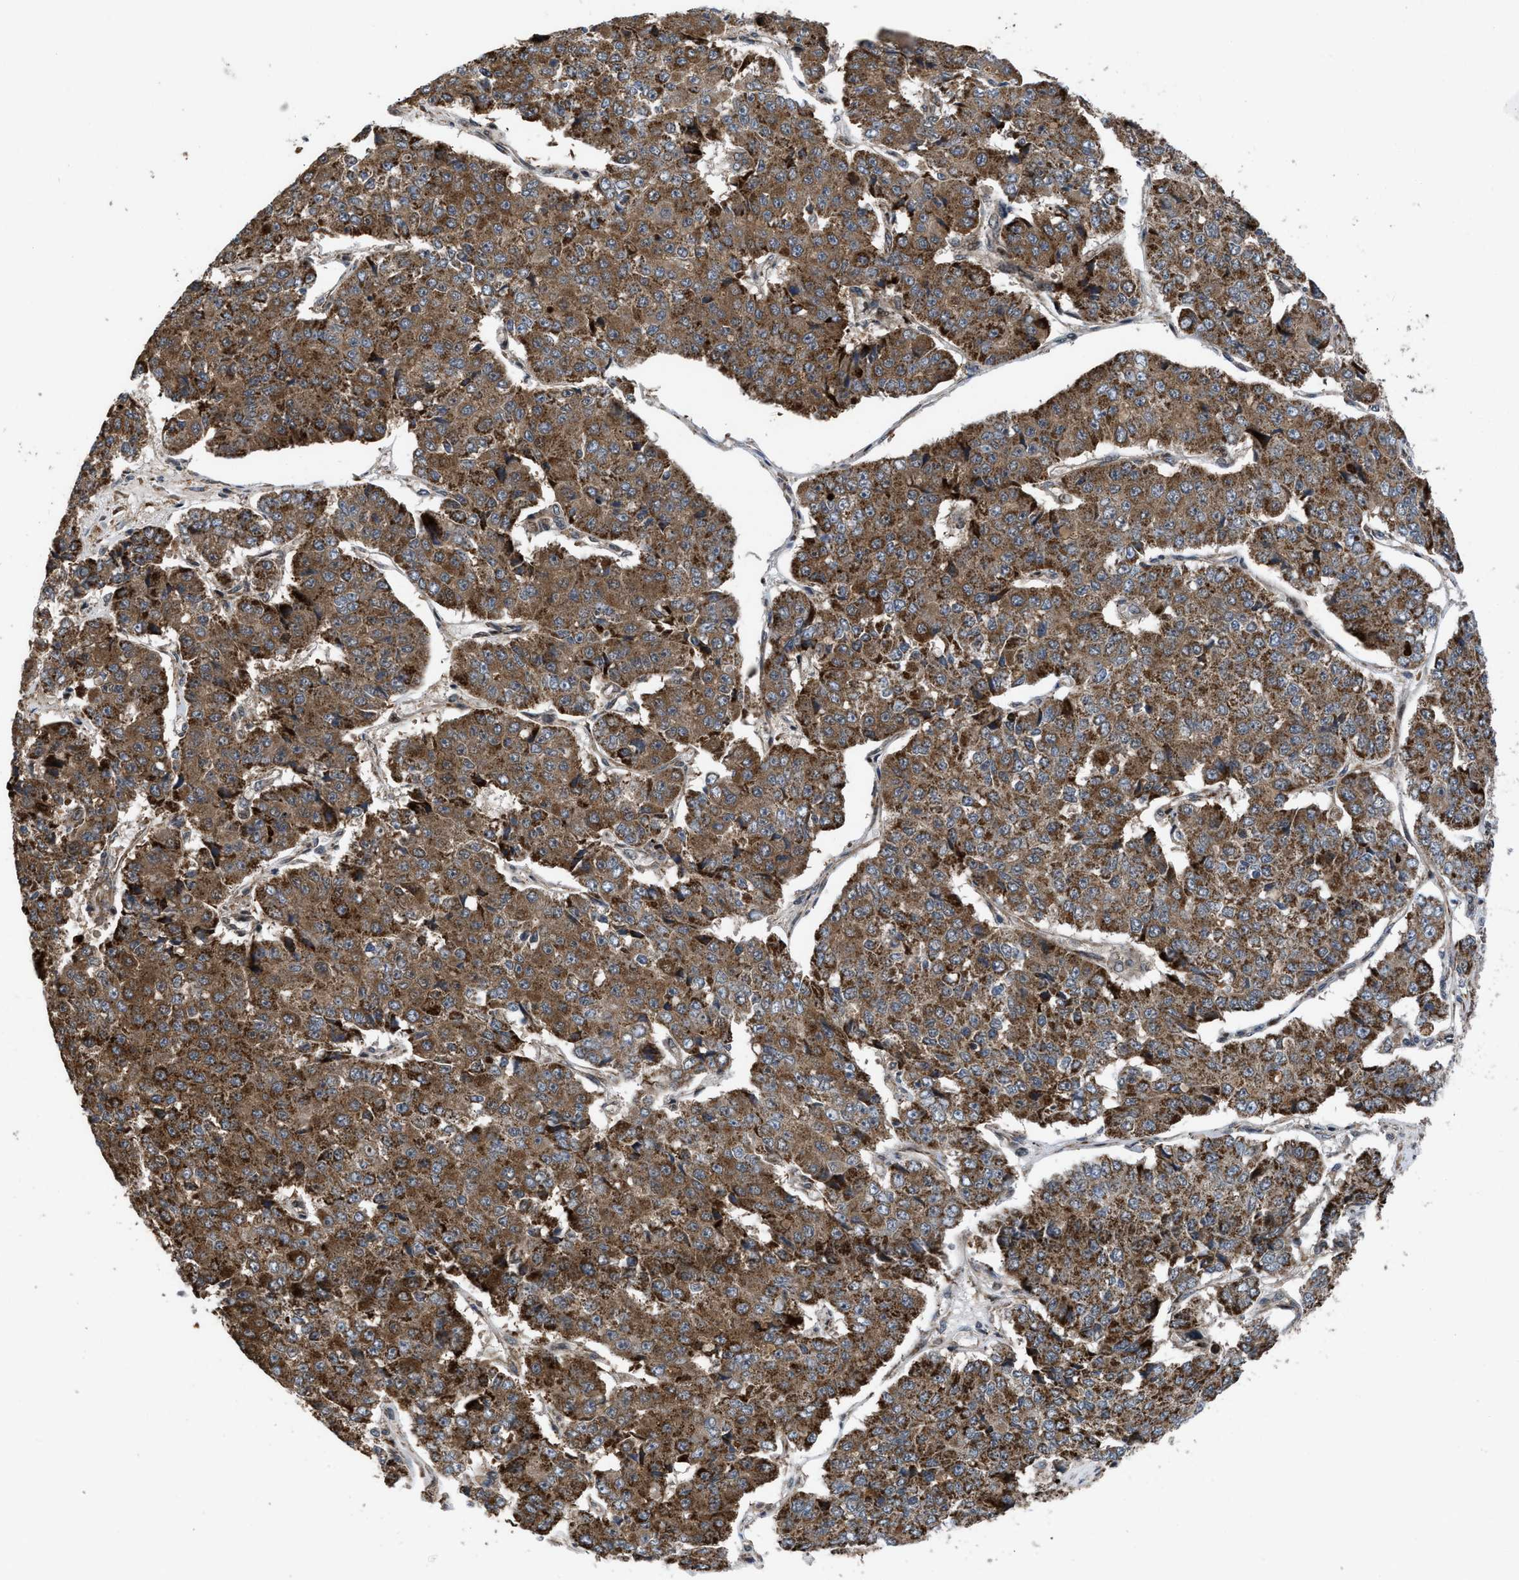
{"staining": {"intensity": "strong", "quantity": ">75%", "location": "cytoplasmic/membranous"}, "tissue": "pancreatic cancer", "cell_type": "Tumor cells", "image_type": "cancer", "snomed": [{"axis": "morphology", "description": "Adenocarcinoma, NOS"}, {"axis": "topography", "description": "Pancreas"}], "caption": "A brown stain shows strong cytoplasmic/membranous positivity of a protein in human adenocarcinoma (pancreatic) tumor cells. (Brightfield microscopy of DAB IHC at high magnification).", "gene": "AP3M2", "patient": {"sex": "male", "age": 50}}